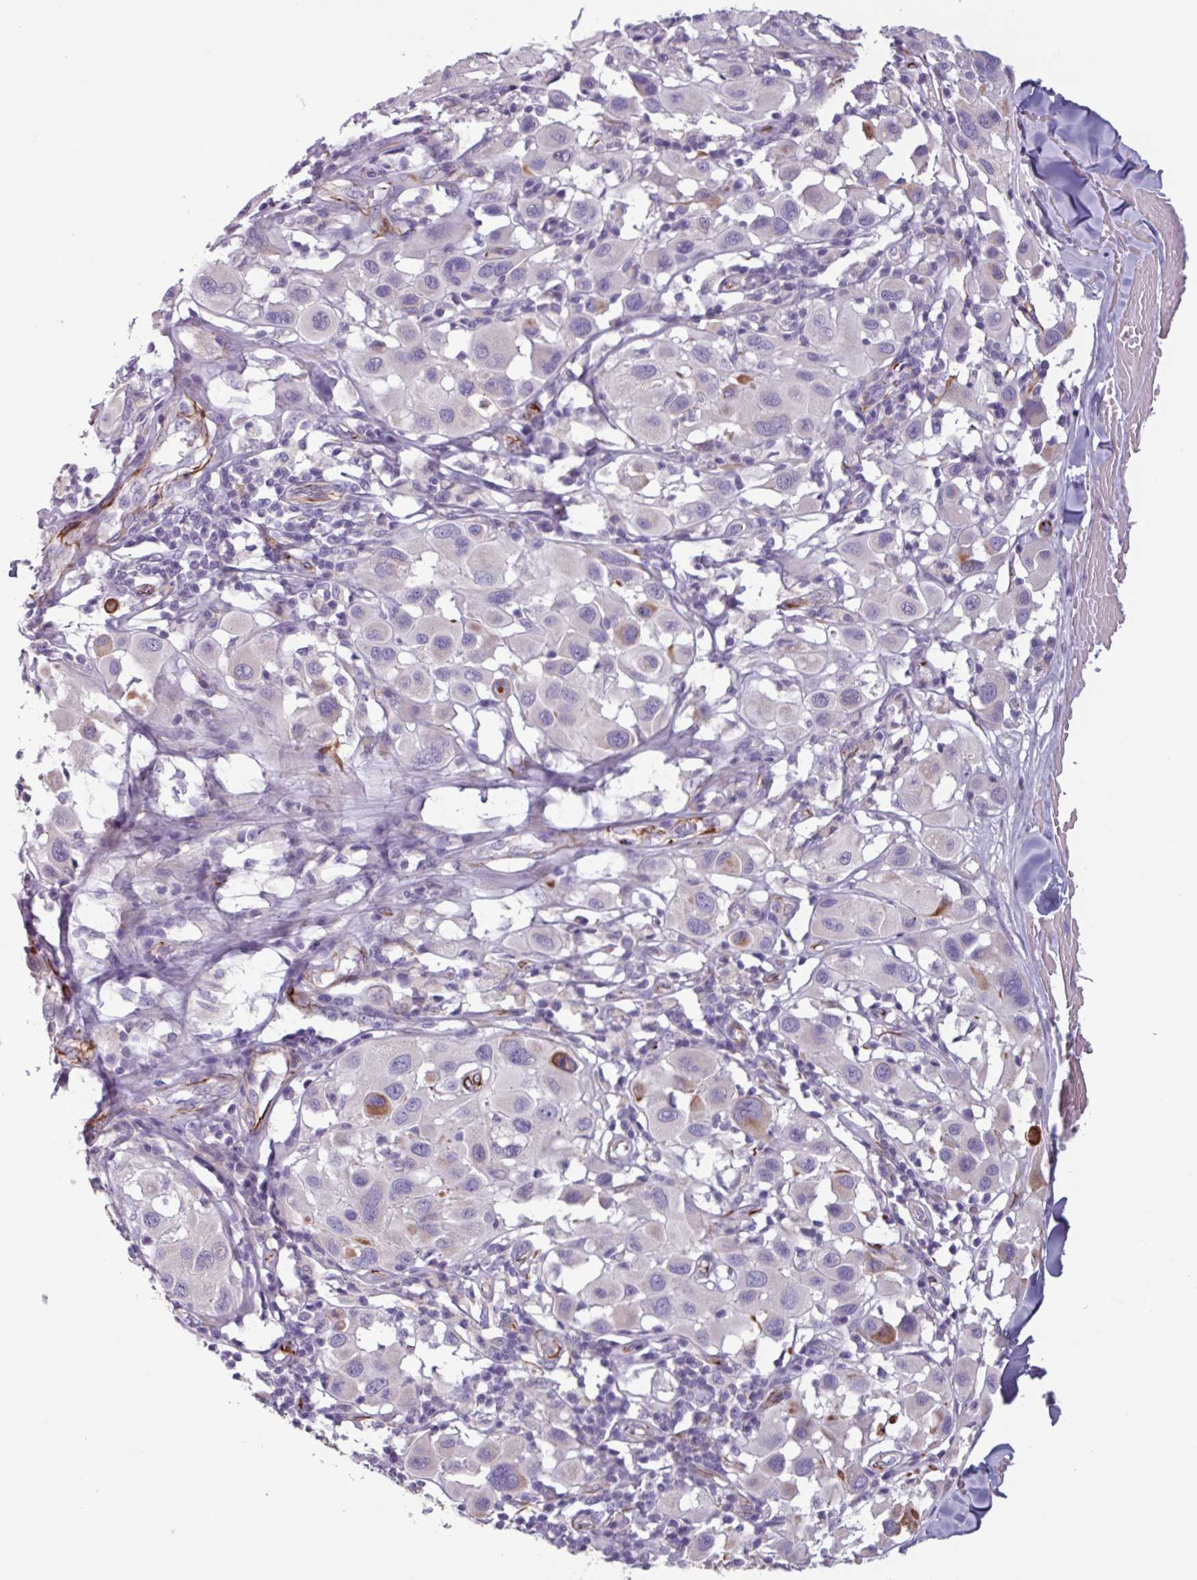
{"staining": {"intensity": "negative", "quantity": "none", "location": "none"}, "tissue": "melanoma", "cell_type": "Tumor cells", "image_type": "cancer", "snomed": [{"axis": "morphology", "description": "Malignant melanoma, Metastatic site"}, {"axis": "topography", "description": "Skin"}], "caption": "Protein analysis of melanoma demonstrates no significant positivity in tumor cells.", "gene": "BTD", "patient": {"sex": "male", "age": 41}}